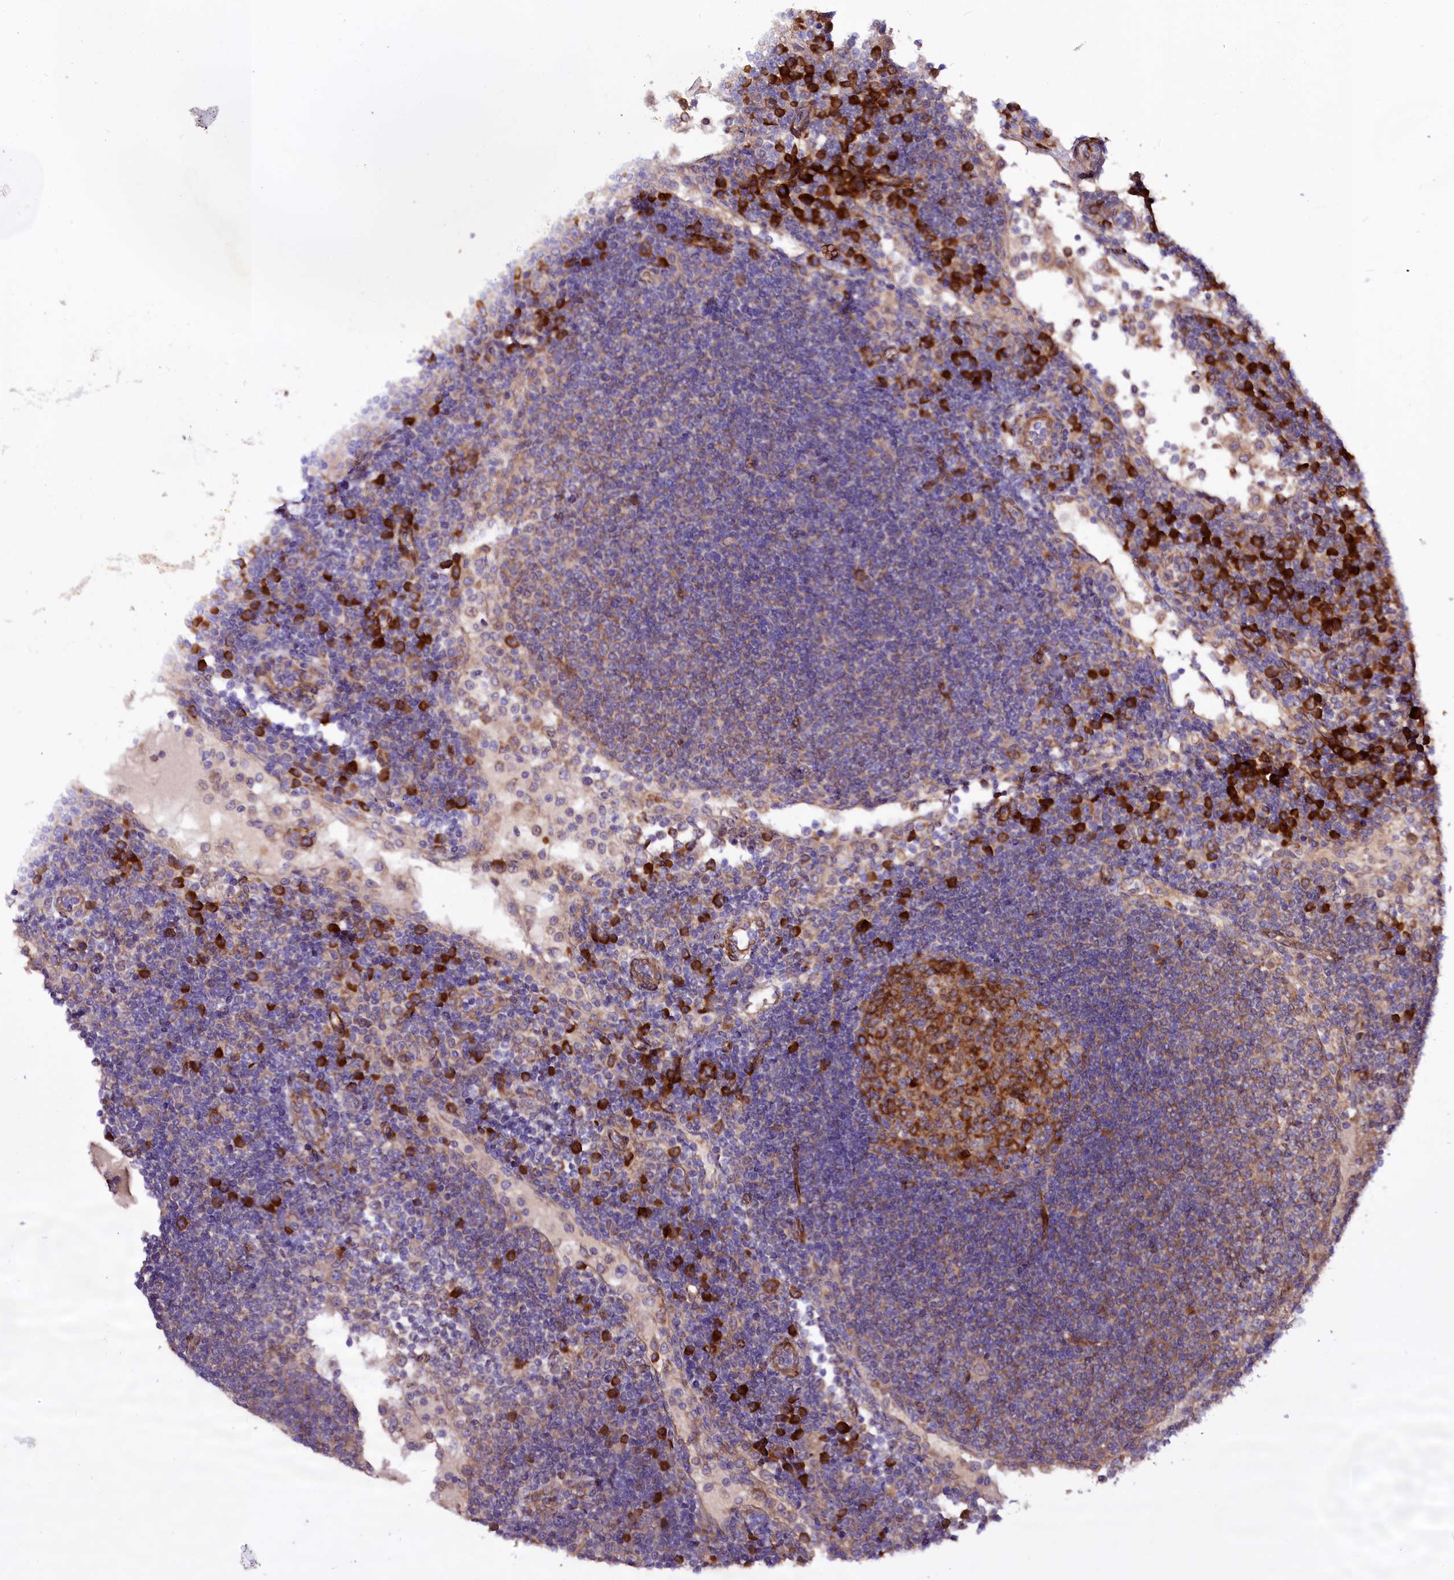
{"staining": {"intensity": "strong", "quantity": ">75%", "location": "cytoplasmic/membranous"}, "tissue": "lymph node", "cell_type": "Germinal center cells", "image_type": "normal", "snomed": [{"axis": "morphology", "description": "Normal tissue, NOS"}, {"axis": "topography", "description": "Lymph node"}], "caption": "An immunohistochemistry (IHC) histopathology image of normal tissue is shown. Protein staining in brown labels strong cytoplasmic/membranous positivity in lymph node within germinal center cells. Nuclei are stained in blue.", "gene": "SPATS2", "patient": {"sex": "female", "age": 53}}